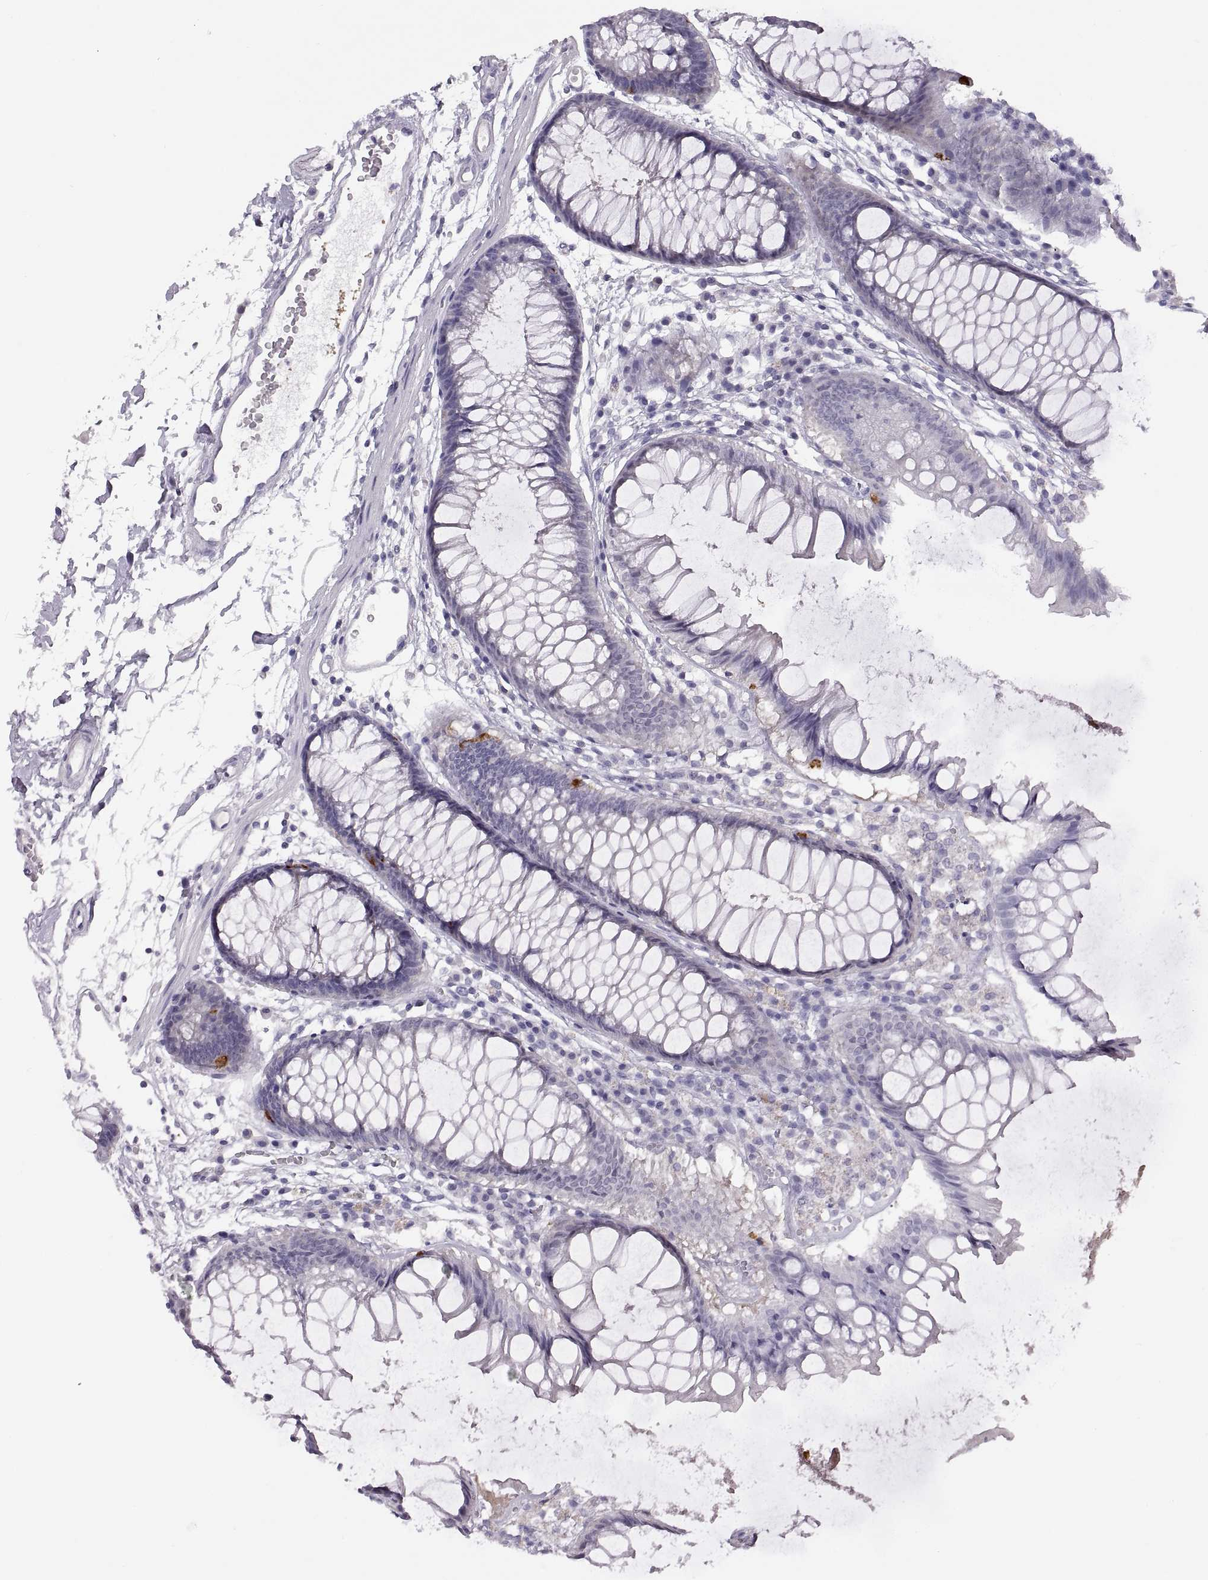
{"staining": {"intensity": "negative", "quantity": "none", "location": "none"}, "tissue": "colon", "cell_type": "Endothelial cells", "image_type": "normal", "snomed": [{"axis": "morphology", "description": "Normal tissue, NOS"}, {"axis": "morphology", "description": "Adenocarcinoma, NOS"}, {"axis": "topography", "description": "Colon"}], "caption": "Immunohistochemical staining of benign colon reveals no significant staining in endothelial cells.", "gene": "TTC21A", "patient": {"sex": "male", "age": 65}}